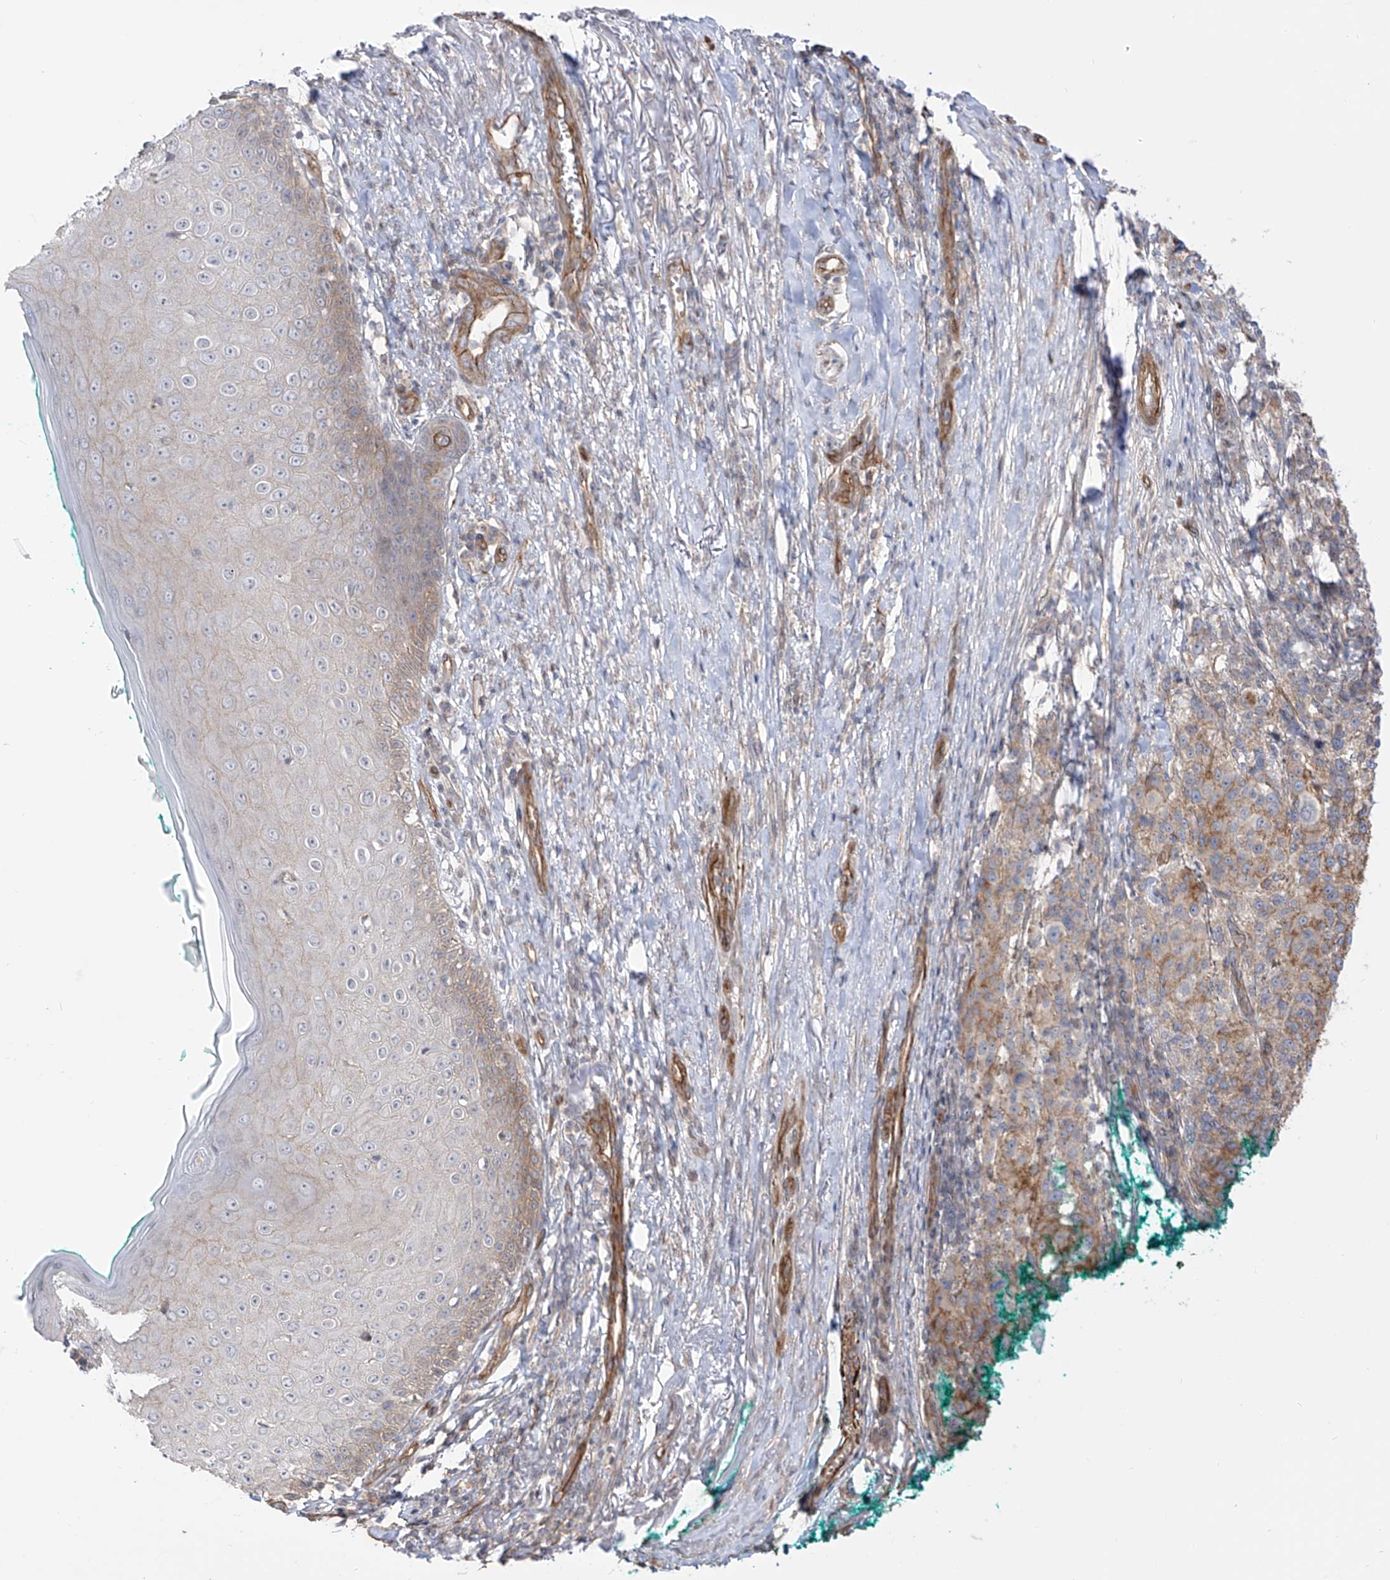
{"staining": {"intensity": "moderate", "quantity": "<25%", "location": "cytoplasmic/membranous"}, "tissue": "melanoma", "cell_type": "Tumor cells", "image_type": "cancer", "snomed": [{"axis": "morphology", "description": "Necrosis, NOS"}, {"axis": "morphology", "description": "Malignant melanoma, NOS"}, {"axis": "topography", "description": "Skin"}], "caption": "Human melanoma stained with a protein marker exhibits moderate staining in tumor cells.", "gene": "ZNF180", "patient": {"sex": "female", "age": 87}}